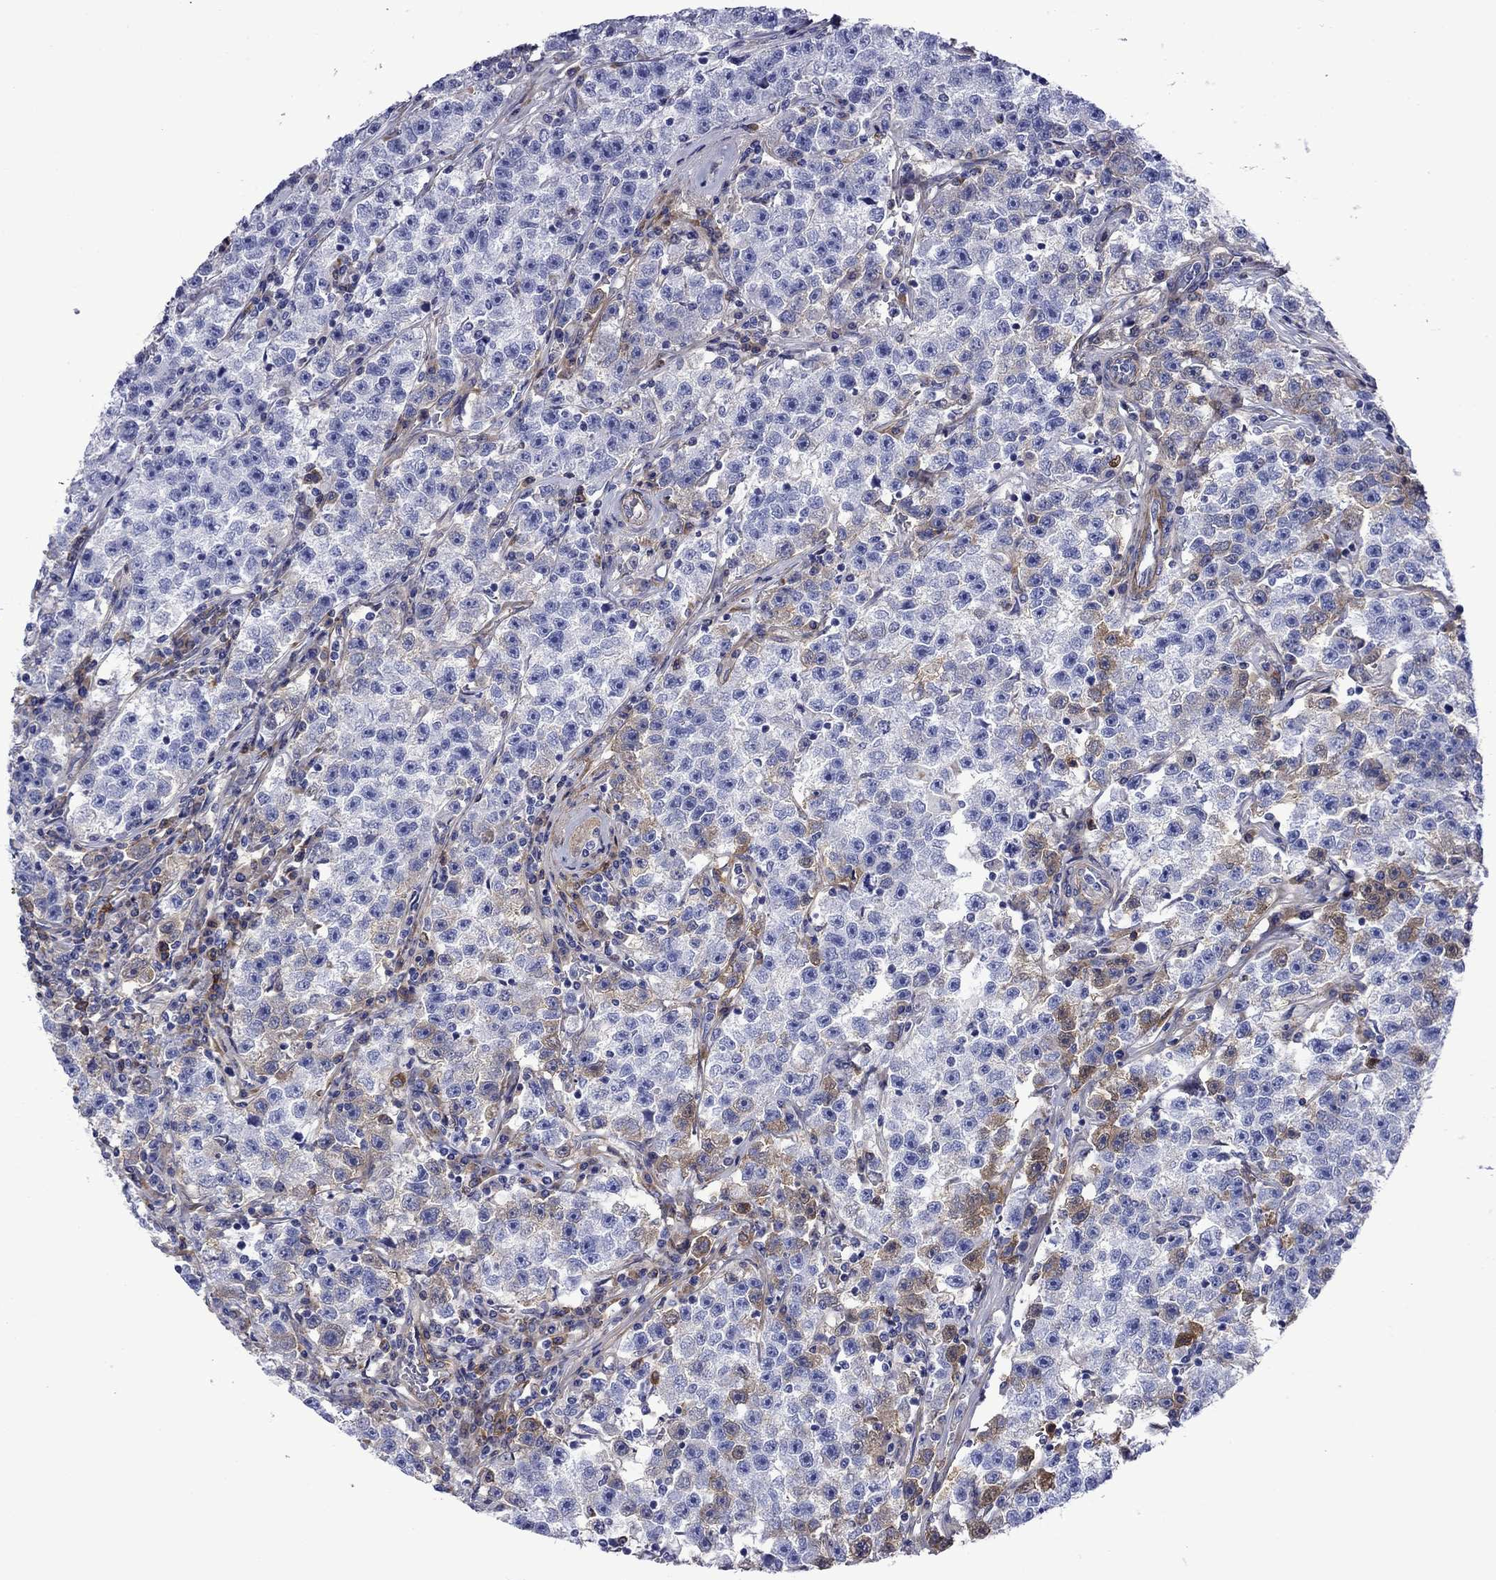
{"staining": {"intensity": "negative", "quantity": "none", "location": "none"}, "tissue": "testis cancer", "cell_type": "Tumor cells", "image_type": "cancer", "snomed": [{"axis": "morphology", "description": "Seminoma, NOS"}, {"axis": "topography", "description": "Testis"}], "caption": "Immunohistochemical staining of testis cancer (seminoma) shows no significant positivity in tumor cells.", "gene": "HSPG2", "patient": {"sex": "male", "age": 22}}